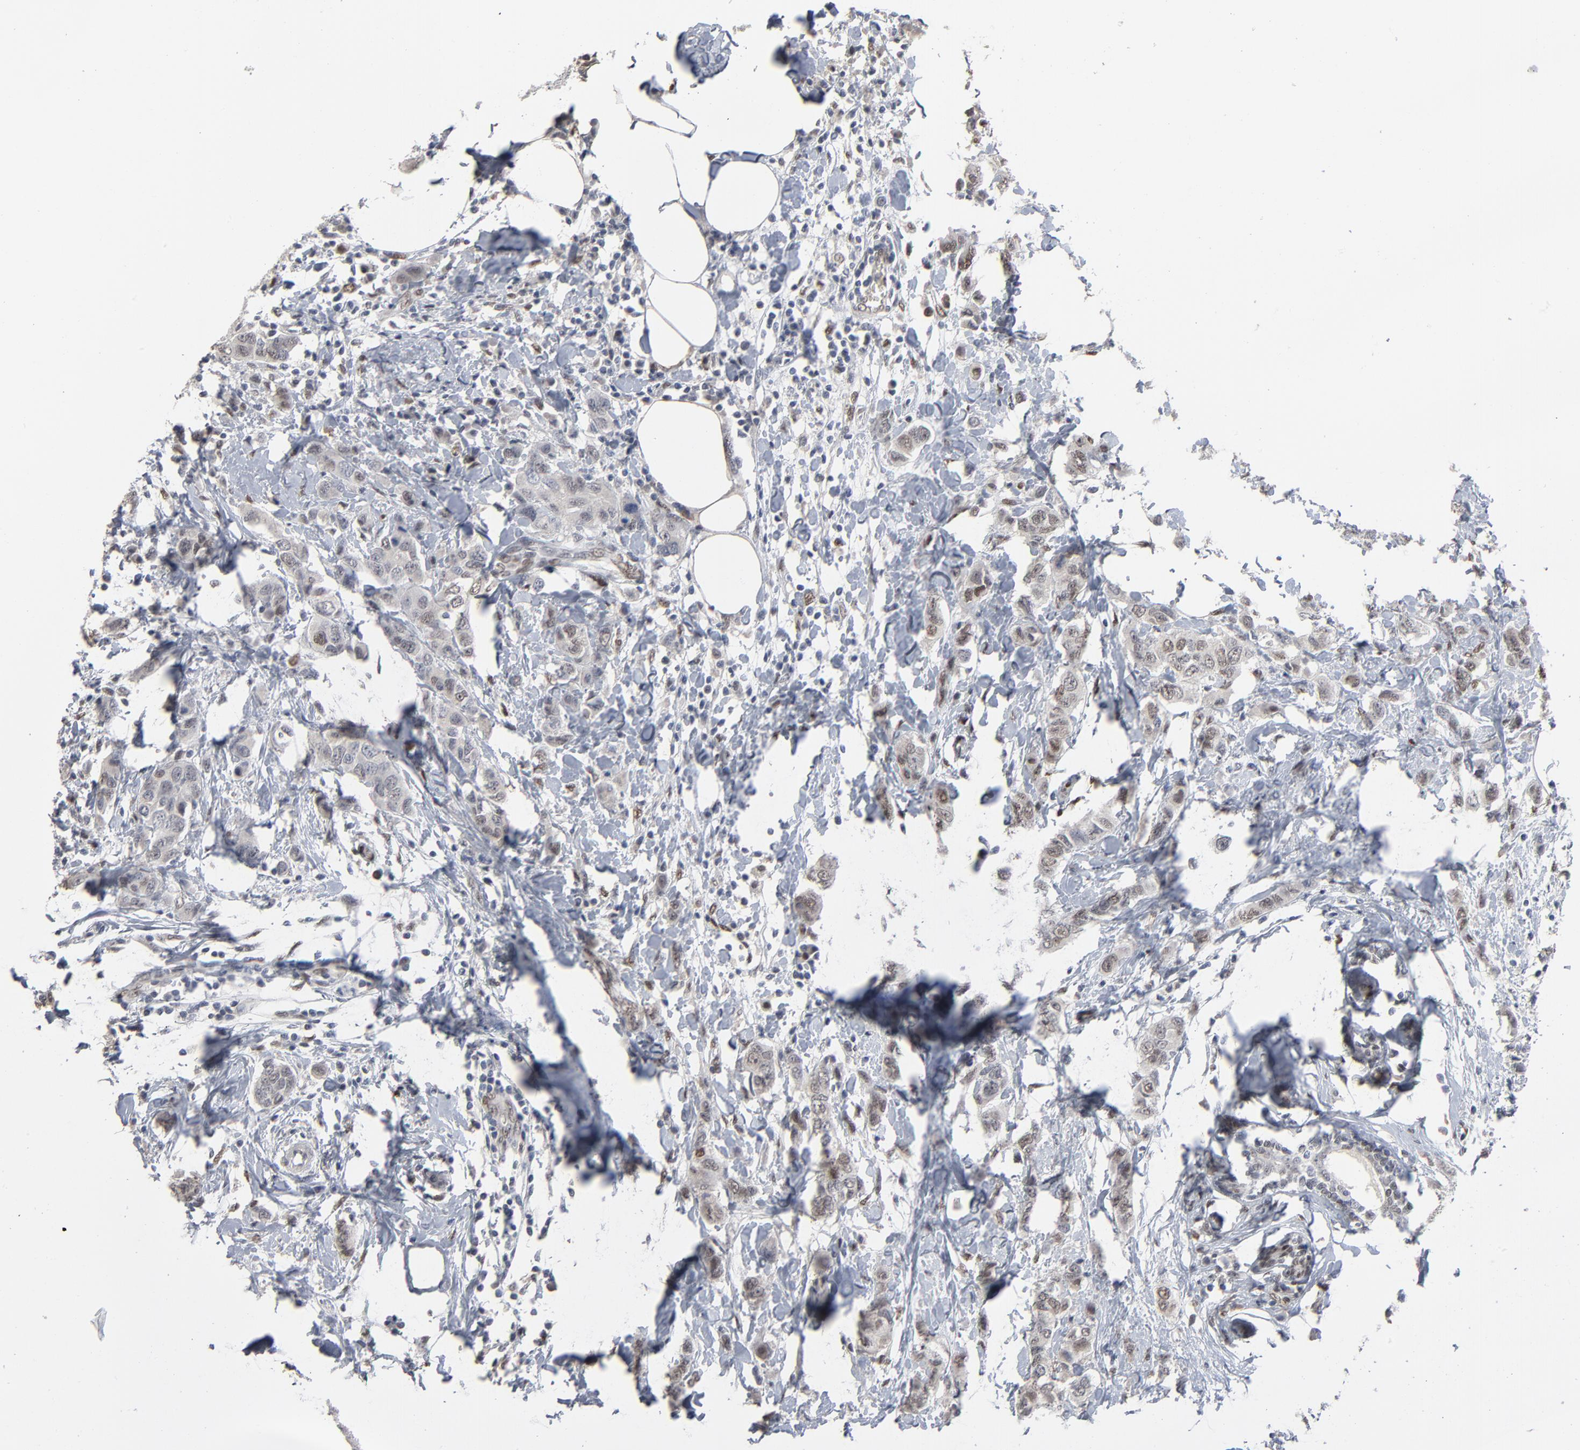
{"staining": {"intensity": "weak", "quantity": "25%-75%", "location": "nuclear"}, "tissue": "breast cancer", "cell_type": "Tumor cells", "image_type": "cancer", "snomed": [{"axis": "morphology", "description": "Normal tissue, NOS"}, {"axis": "morphology", "description": "Duct carcinoma"}, {"axis": "topography", "description": "Breast"}], "caption": "IHC of human intraductal carcinoma (breast) exhibits low levels of weak nuclear staining in about 25%-75% of tumor cells.", "gene": "ATF7", "patient": {"sex": "female", "age": 50}}